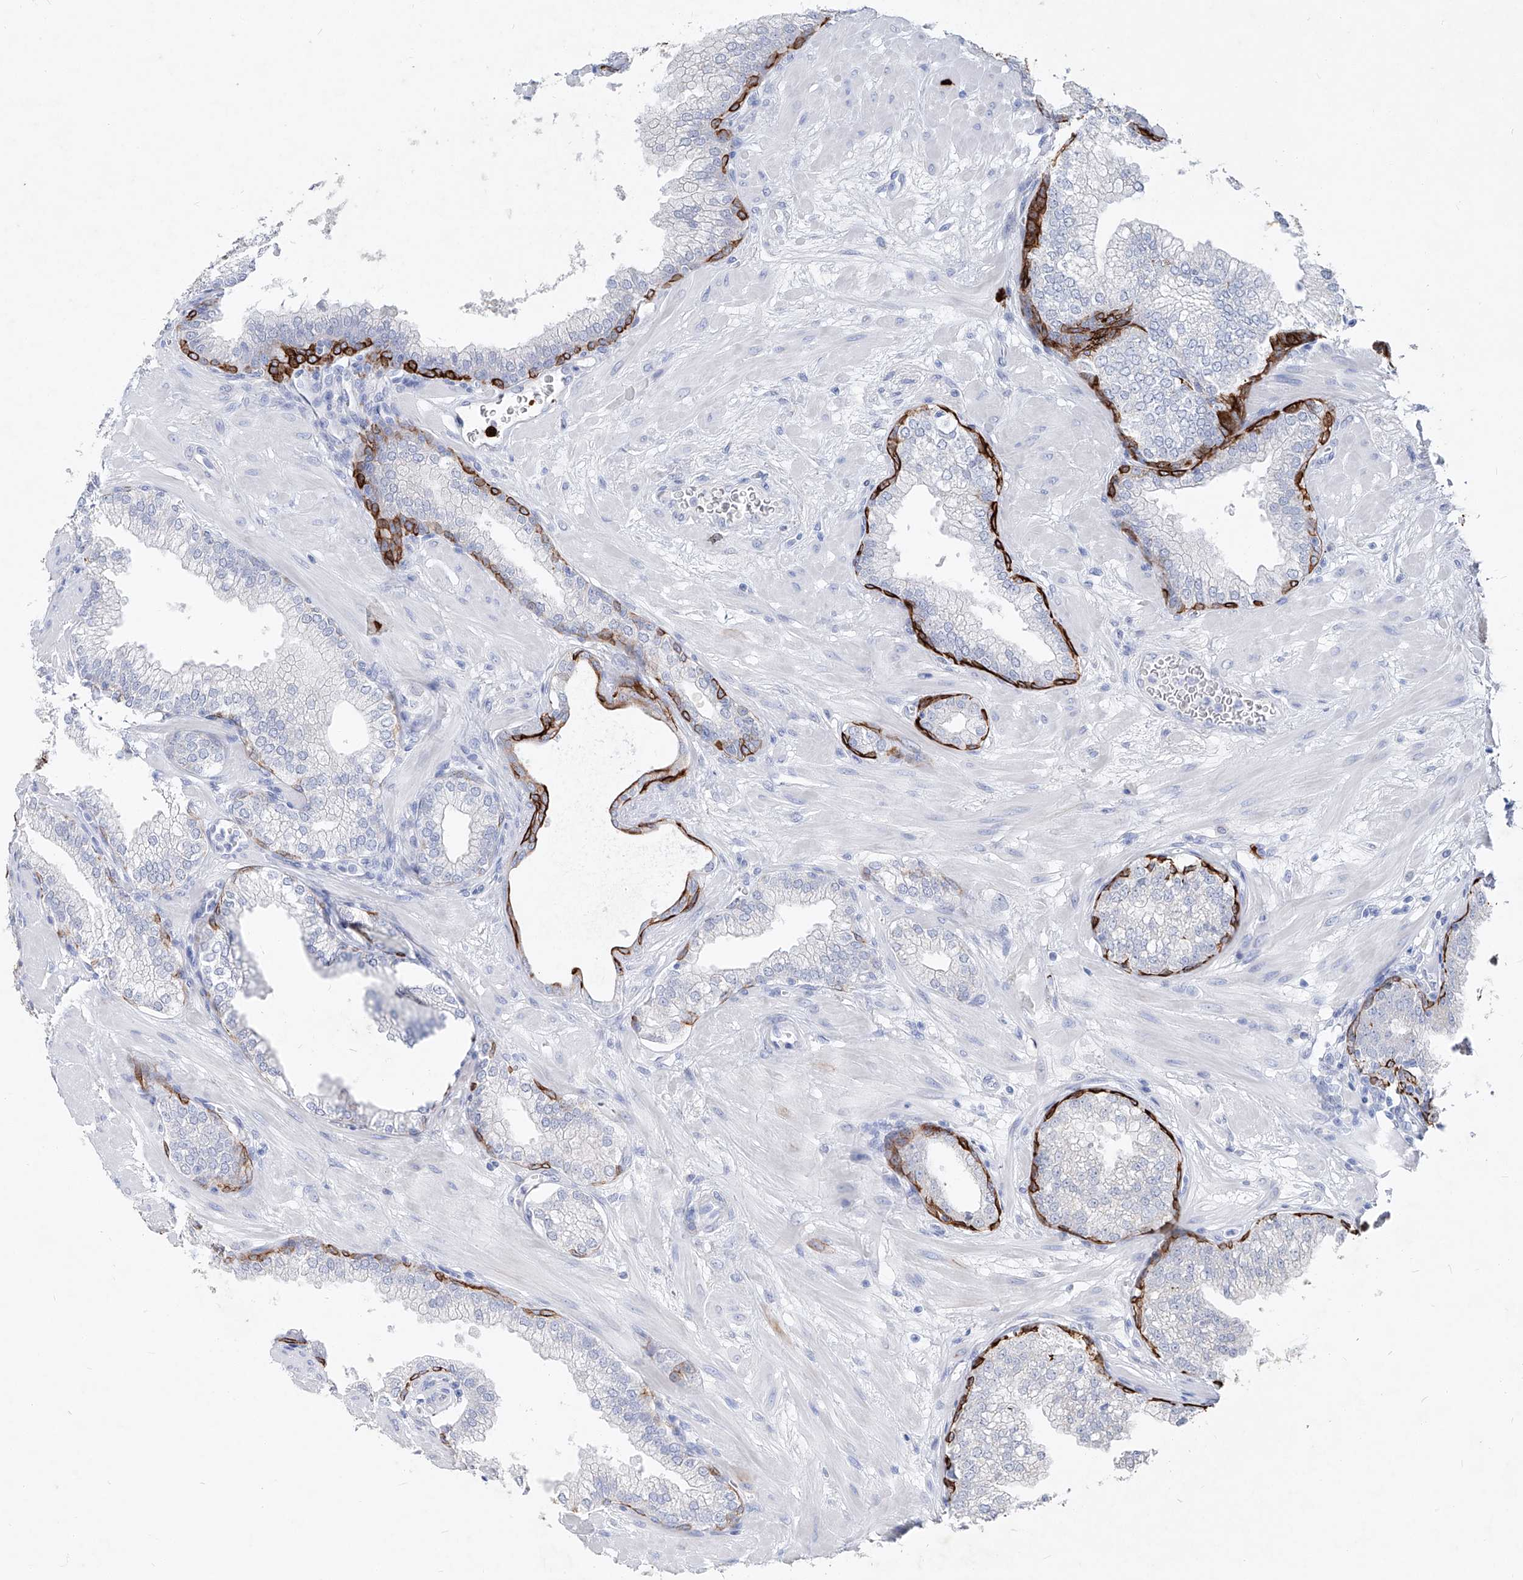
{"staining": {"intensity": "strong", "quantity": "<25%", "location": "cytoplasmic/membranous"}, "tissue": "prostate", "cell_type": "Glandular cells", "image_type": "normal", "snomed": [{"axis": "morphology", "description": "Normal tissue, NOS"}, {"axis": "morphology", "description": "Urothelial carcinoma, Low grade"}, {"axis": "topography", "description": "Urinary bladder"}, {"axis": "topography", "description": "Prostate"}], "caption": "High-magnification brightfield microscopy of normal prostate stained with DAB (brown) and counterstained with hematoxylin (blue). glandular cells exhibit strong cytoplasmic/membranous positivity is identified in approximately<25% of cells.", "gene": "FRS3", "patient": {"sex": "male", "age": 60}}